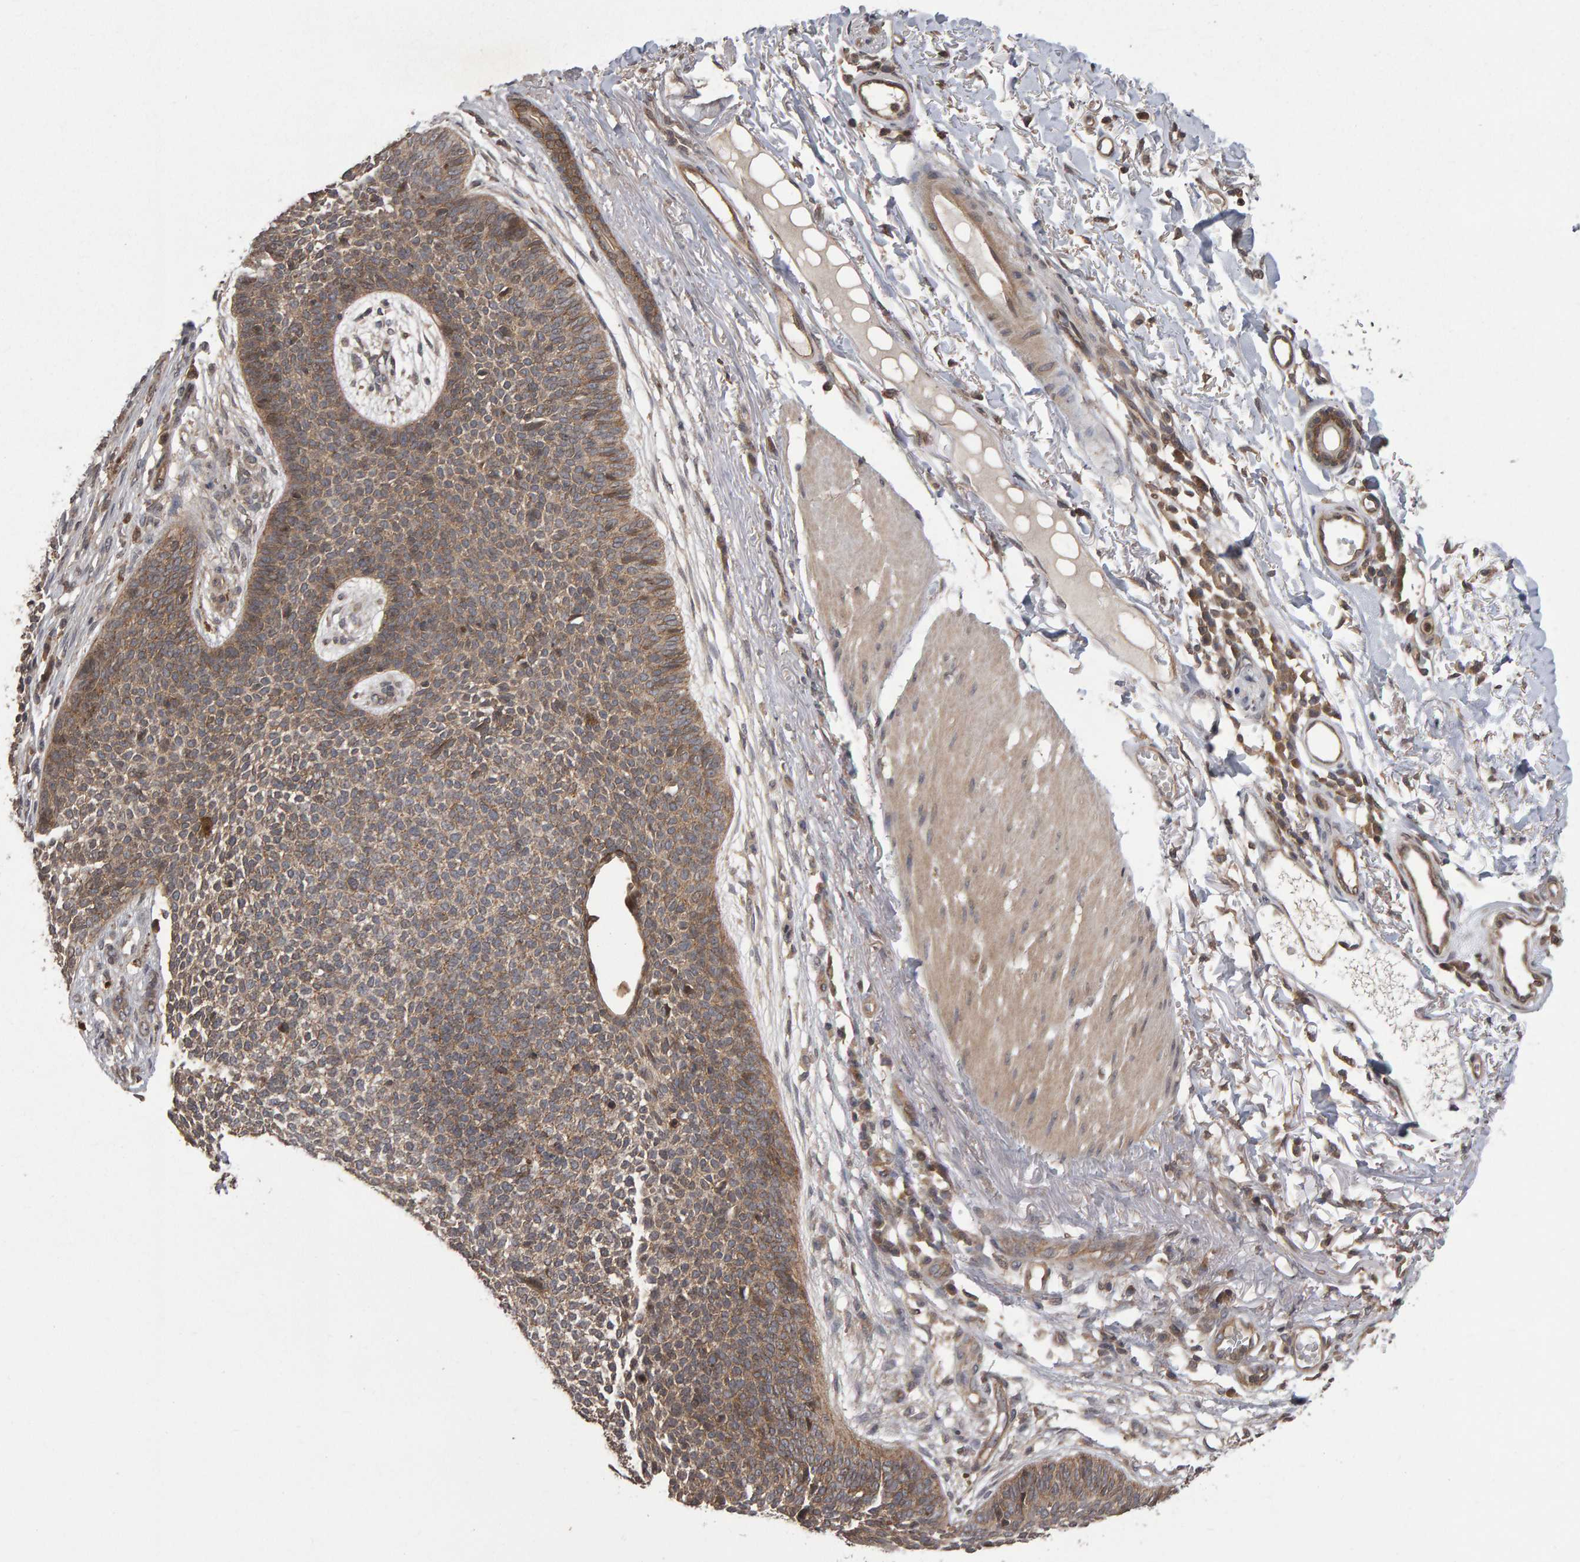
{"staining": {"intensity": "weak", "quantity": ">75%", "location": "cytoplasmic/membranous"}, "tissue": "skin cancer", "cell_type": "Tumor cells", "image_type": "cancer", "snomed": [{"axis": "morphology", "description": "Basal cell carcinoma"}, {"axis": "topography", "description": "Skin"}], "caption": "Immunohistochemical staining of human skin cancer (basal cell carcinoma) displays low levels of weak cytoplasmic/membranous expression in about >75% of tumor cells.", "gene": "SCRIB", "patient": {"sex": "female", "age": 84}}